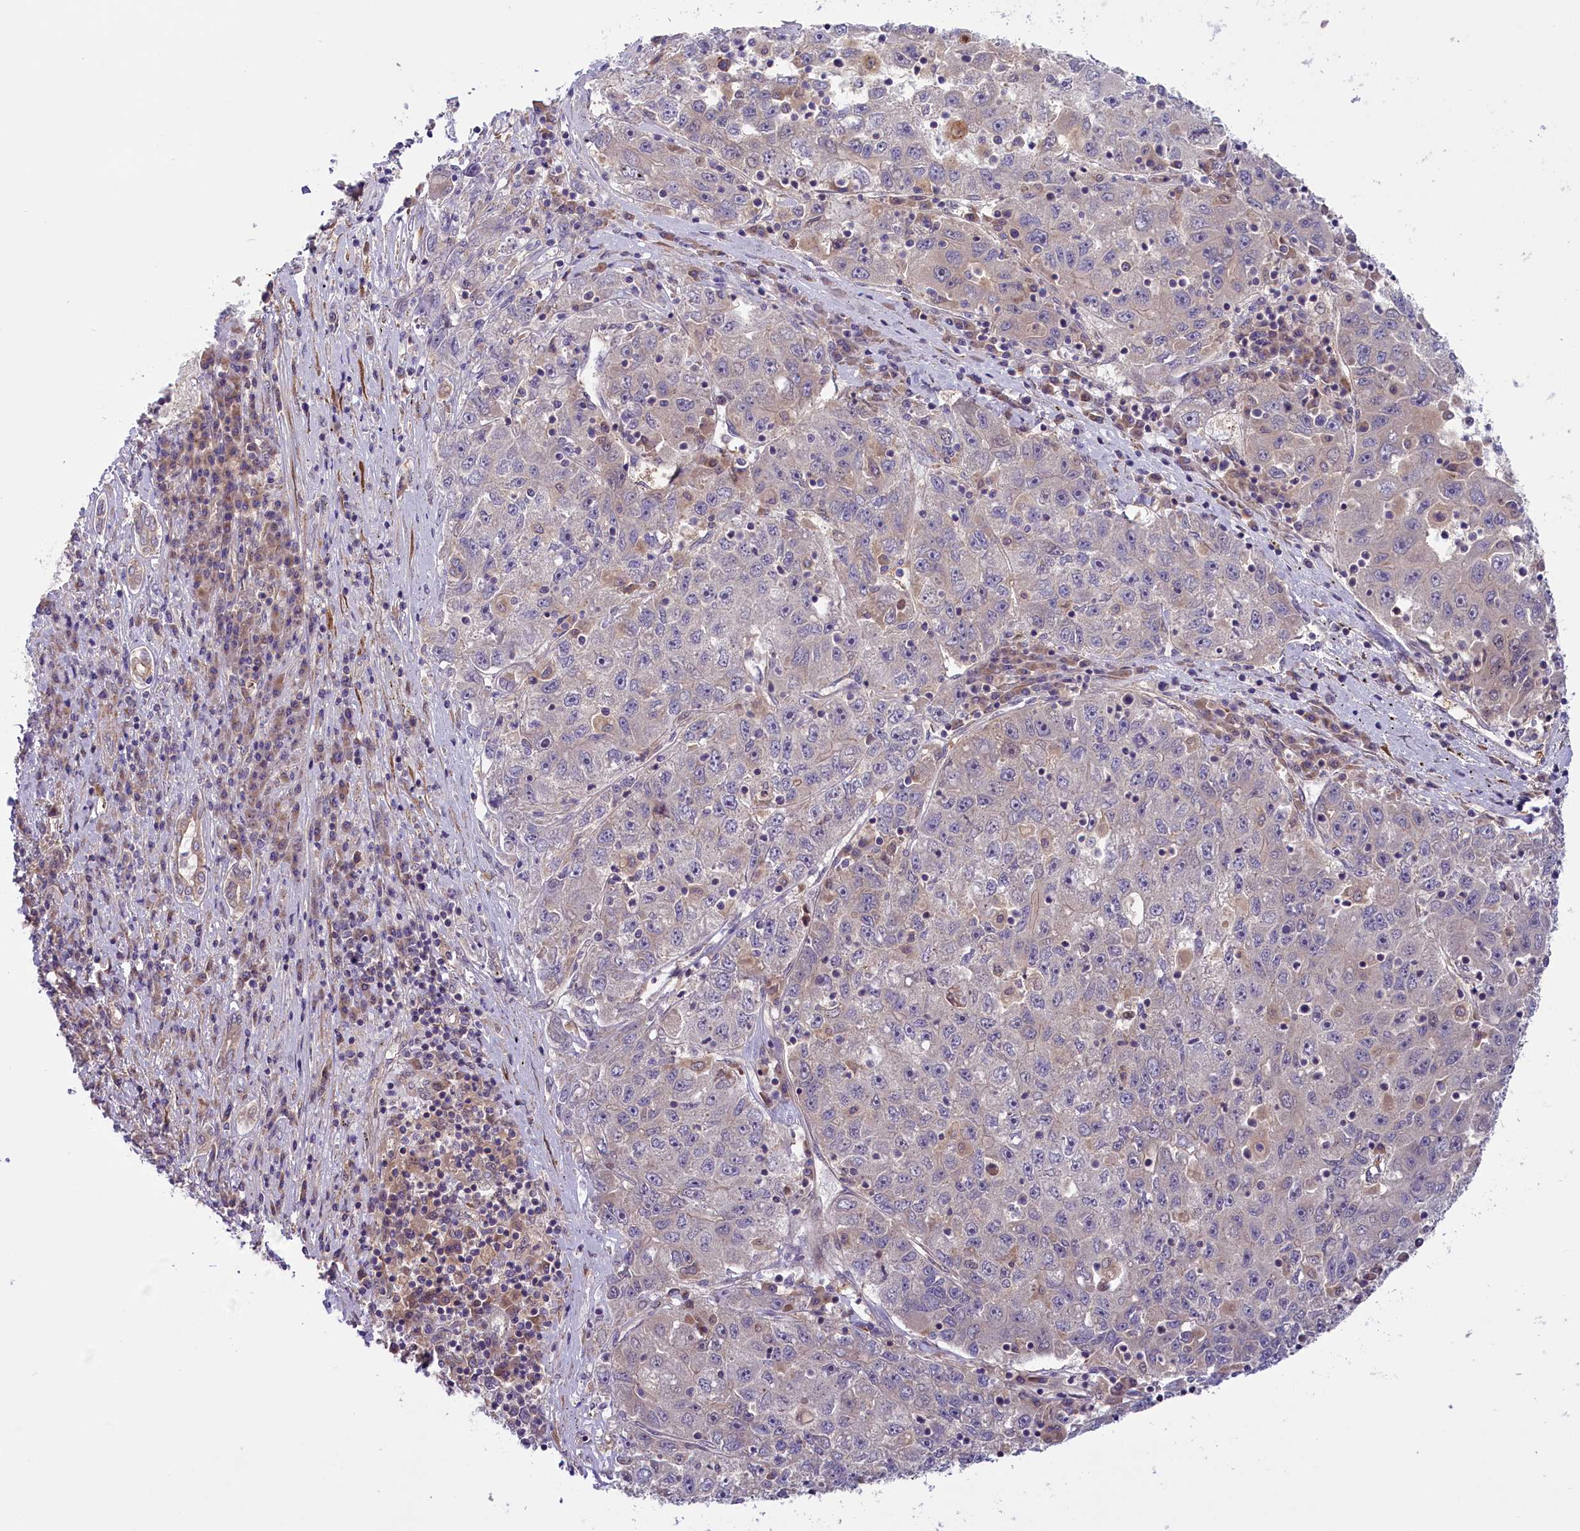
{"staining": {"intensity": "negative", "quantity": "none", "location": "none"}, "tissue": "liver cancer", "cell_type": "Tumor cells", "image_type": "cancer", "snomed": [{"axis": "morphology", "description": "Carcinoma, Hepatocellular, NOS"}, {"axis": "topography", "description": "Liver"}], "caption": "IHC histopathology image of neoplastic tissue: hepatocellular carcinoma (liver) stained with DAB (3,3'-diaminobenzidine) displays no significant protein staining in tumor cells. The staining is performed using DAB (3,3'-diaminobenzidine) brown chromogen with nuclei counter-stained in using hematoxylin.", "gene": "COG8", "patient": {"sex": "male", "age": 49}}